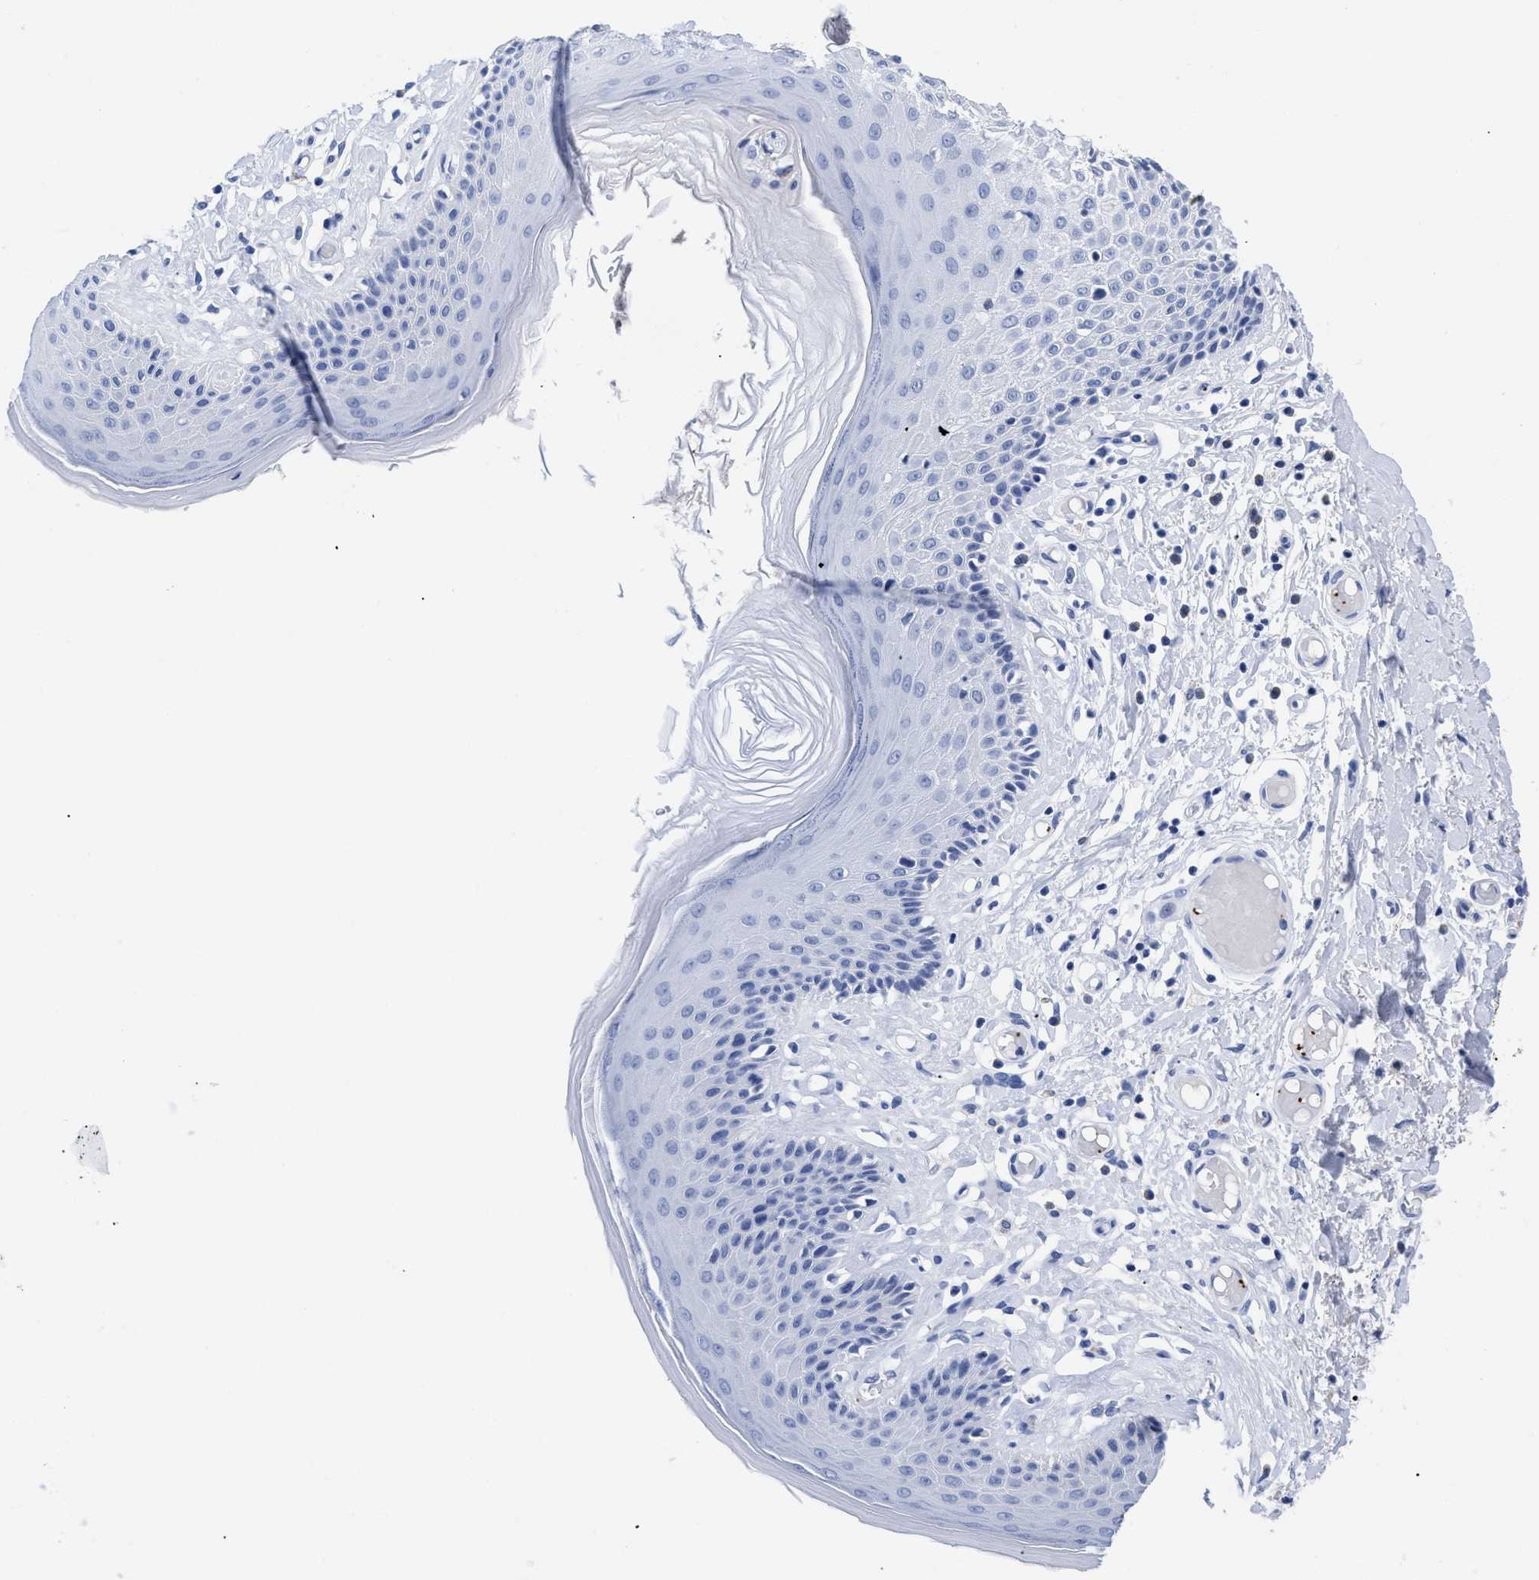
{"staining": {"intensity": "moderate", "quantity": "<25%", "location": "cytoplasmic/membranous"}, "tissue": "skin", "cell_type": "Epidermal cells", "image_type": "normal", "snomed": [{"axis": "morphology", "description": "Normal tissue, NOS"}, {"axis": "topography", "description": "Vulva"}], "caption": "Benign skin demonstrates moderate cytoplasmic/membranous staining in about <25% of epidermal cells.", "gene": "TREML1", "patient": {"sex": "female", "age": 73}}